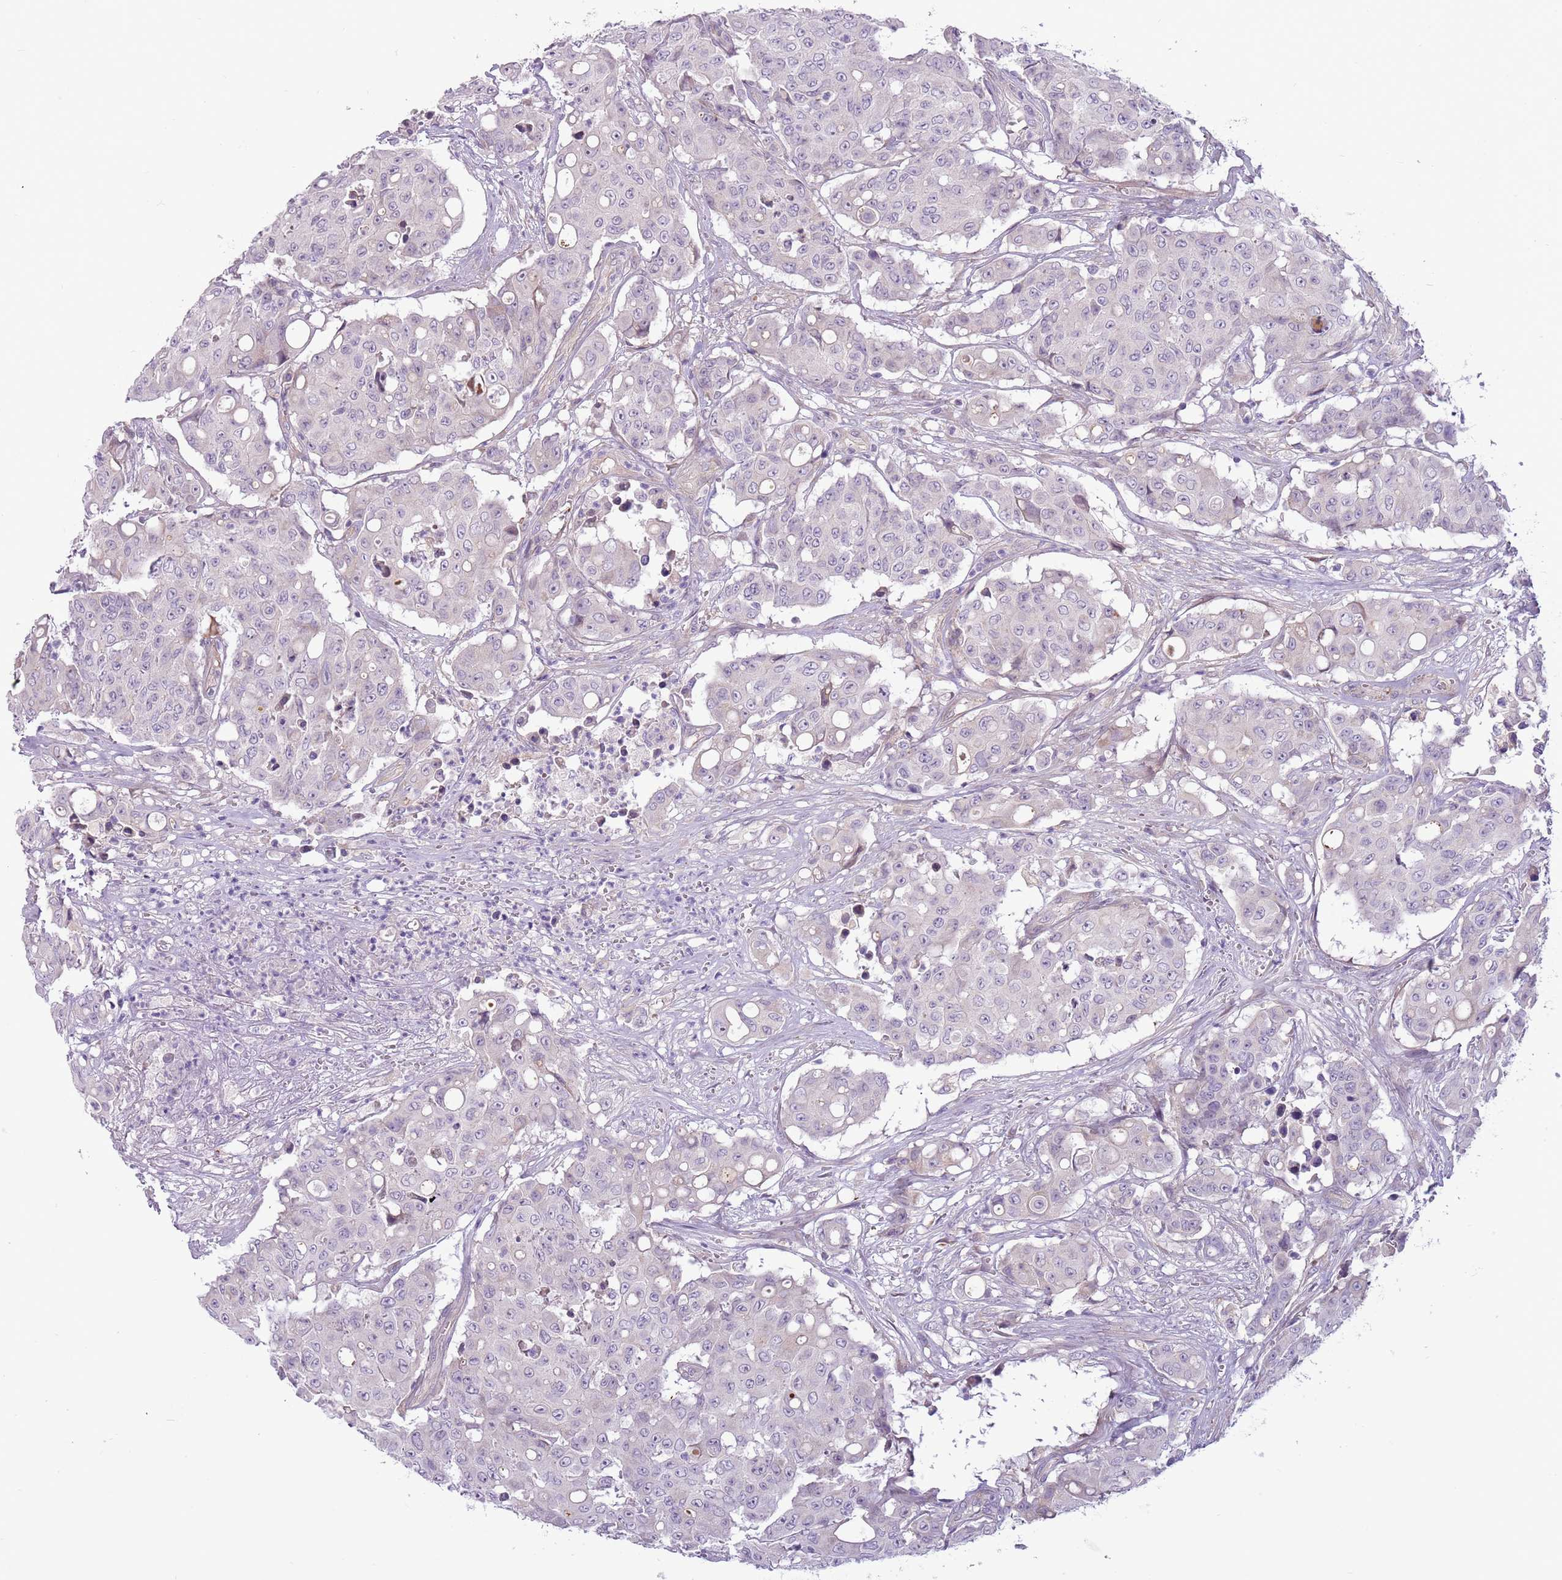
{"staining": {"intensity": "negative", "quantity": "none", "location": "none"}, "tissue": "colorectal cancer", "cell_type": "Tumor cells", "image_type": "cancer", "snomed": [{"axis": "morphology", "description": "Adenocarcinoma, NOS"}, {"axis": "topography", "description": "Colon"}], "caption": "Tumor cells show no significant protein positivity in colorectal cancer. (Stains: DAB (3,3'-diaminobenzidine) immunohistochemistry with hematoxylin counter stain, Microscopy: brightfield microscopy at high magnification).", "gene": "MRO", "patient": {"sex": "male", "age": 51}}